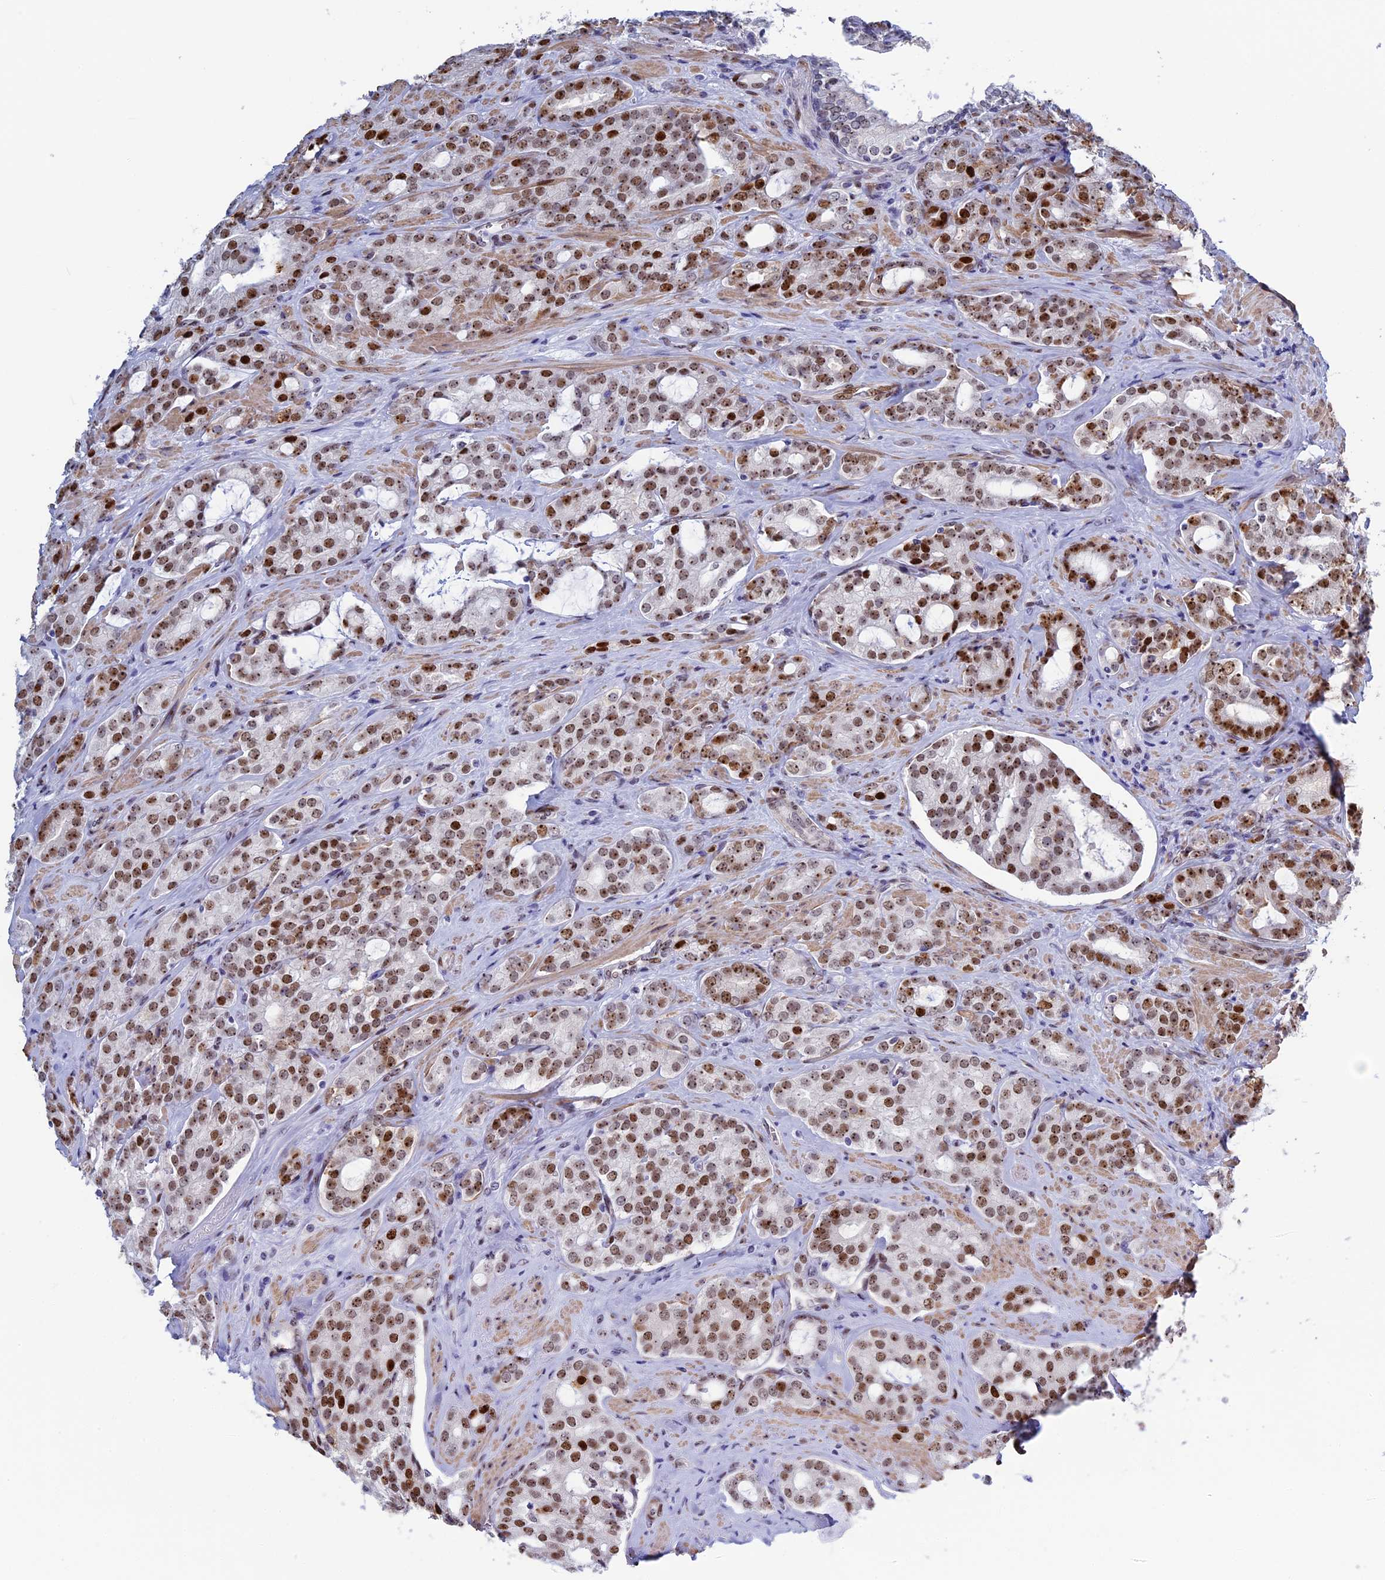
{"staining": {"intensity": "strong", "quantity": ">75%", "location": "nuclear"}, "tissue": "prostate cancer", "cell_type": "Tumor cells", "image_type": "cancer", "snomed": [{"axis": "morphology", "description": "Adenocarcinoma, High grade"}, {"axis": "topography", "description": "Prostate"}], "caption": "Protein expression analysis of human prostate cancer (adenocarcinoma (high-grade)) reveals strong nuclear expression in about >75% of tumor cells. The staining is performed using DAB brown chromogen to label protein expression. The nuclei are counter-stained blue using hematoxylin.", "gene": "CCDC86", "patient": {"sex": "male", "age": 63}}